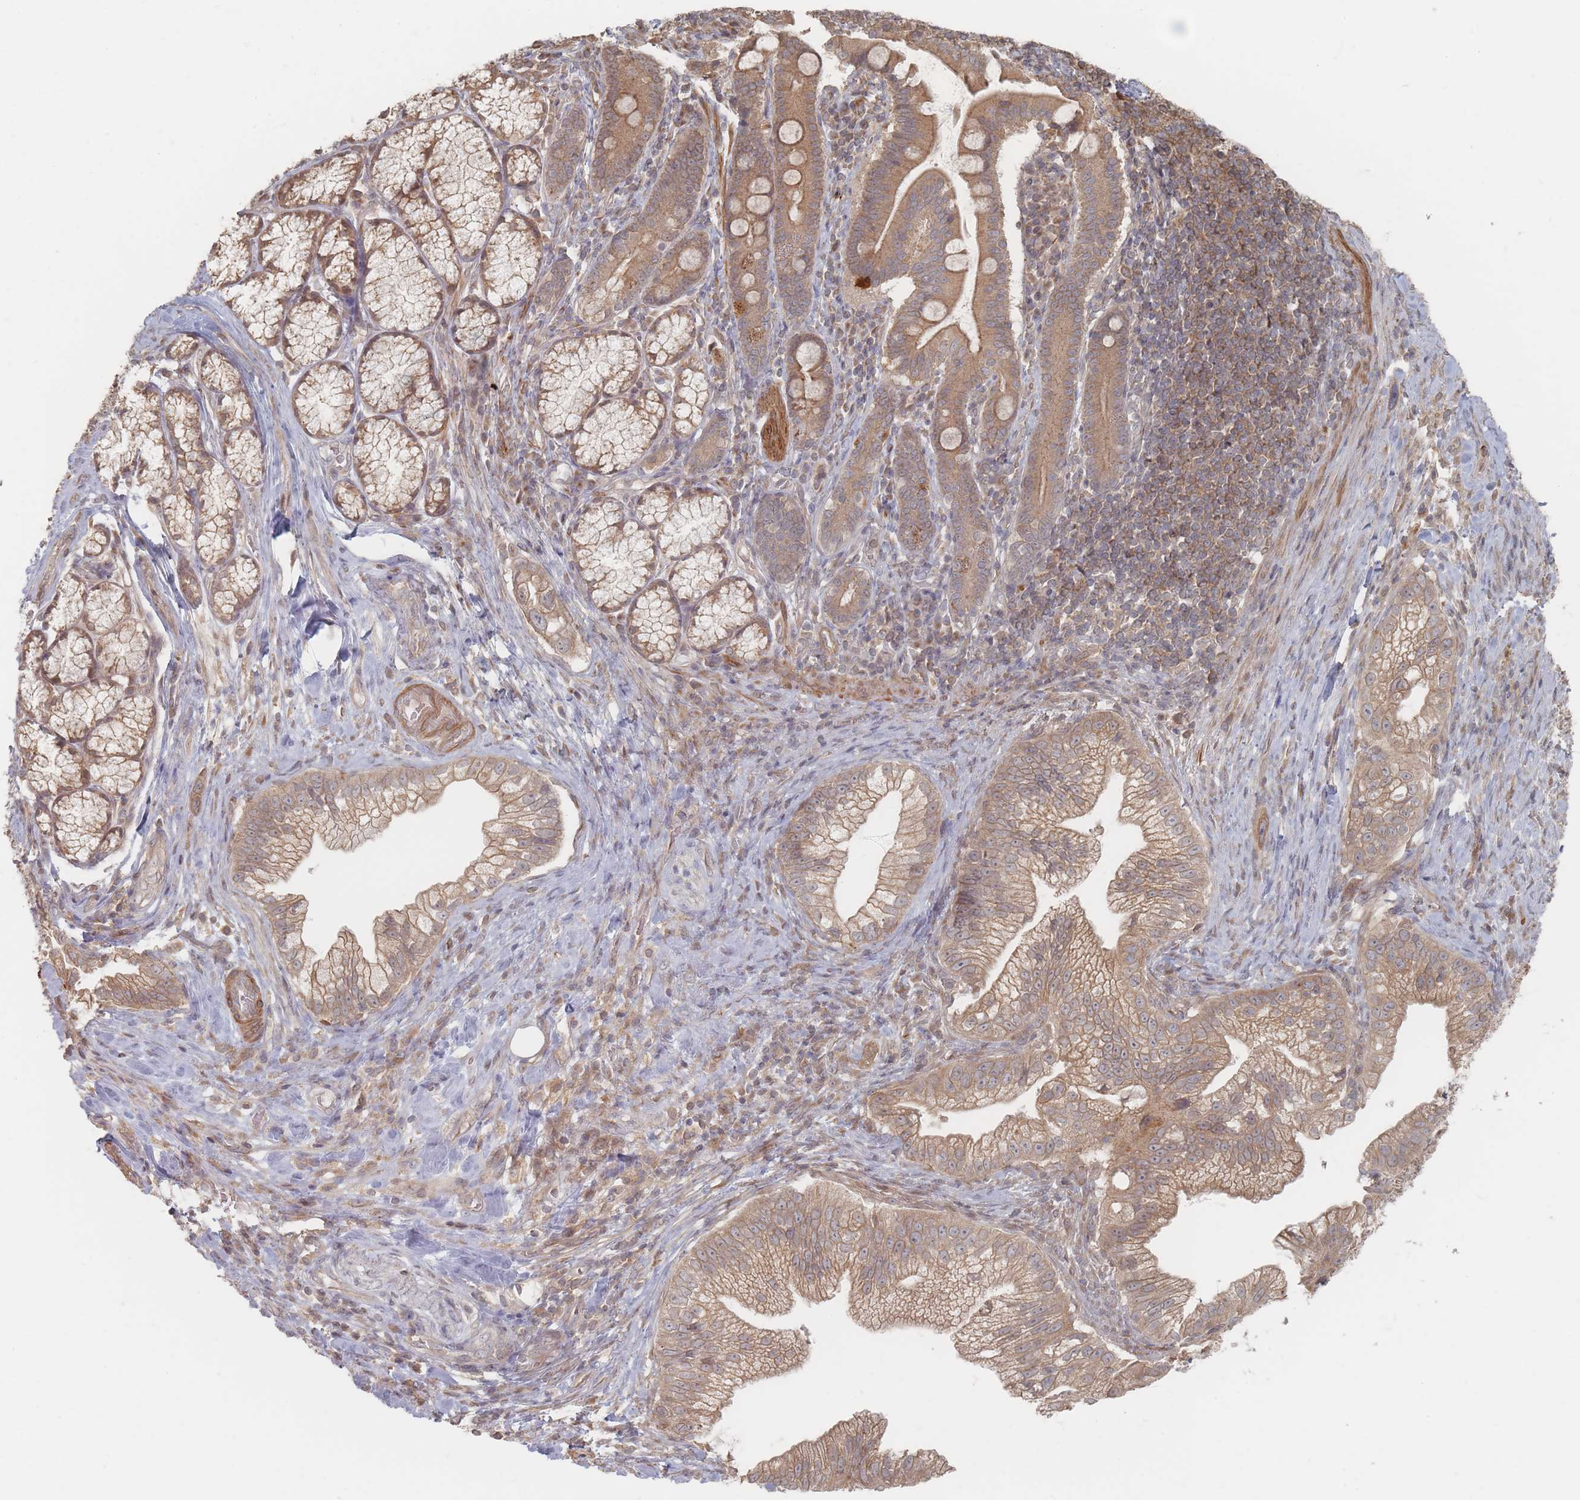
{"staining": {"intensity": "moderate", "quantity": ">75%", "location": "cytoplasmic/membranous"}, "tissue": "pancreatic cancer", "cell_type": "Tumor cells", "image_type": "cancer", "snomed": [{"axis": "morphology", "description": "Adenocarcinoma, NOS"}, {"axis": "topography", "description": "Pancreas"}], "caption": "An IHC histopathology image of tumor tissue is shown. Protein staining in brown shows moderate cytoplasmic/membranous positivity in adenocarcinoma (pancreatic) within tumor cells.", "gene": "GLE1", "patient": {"sex": "male", "age": 70}}